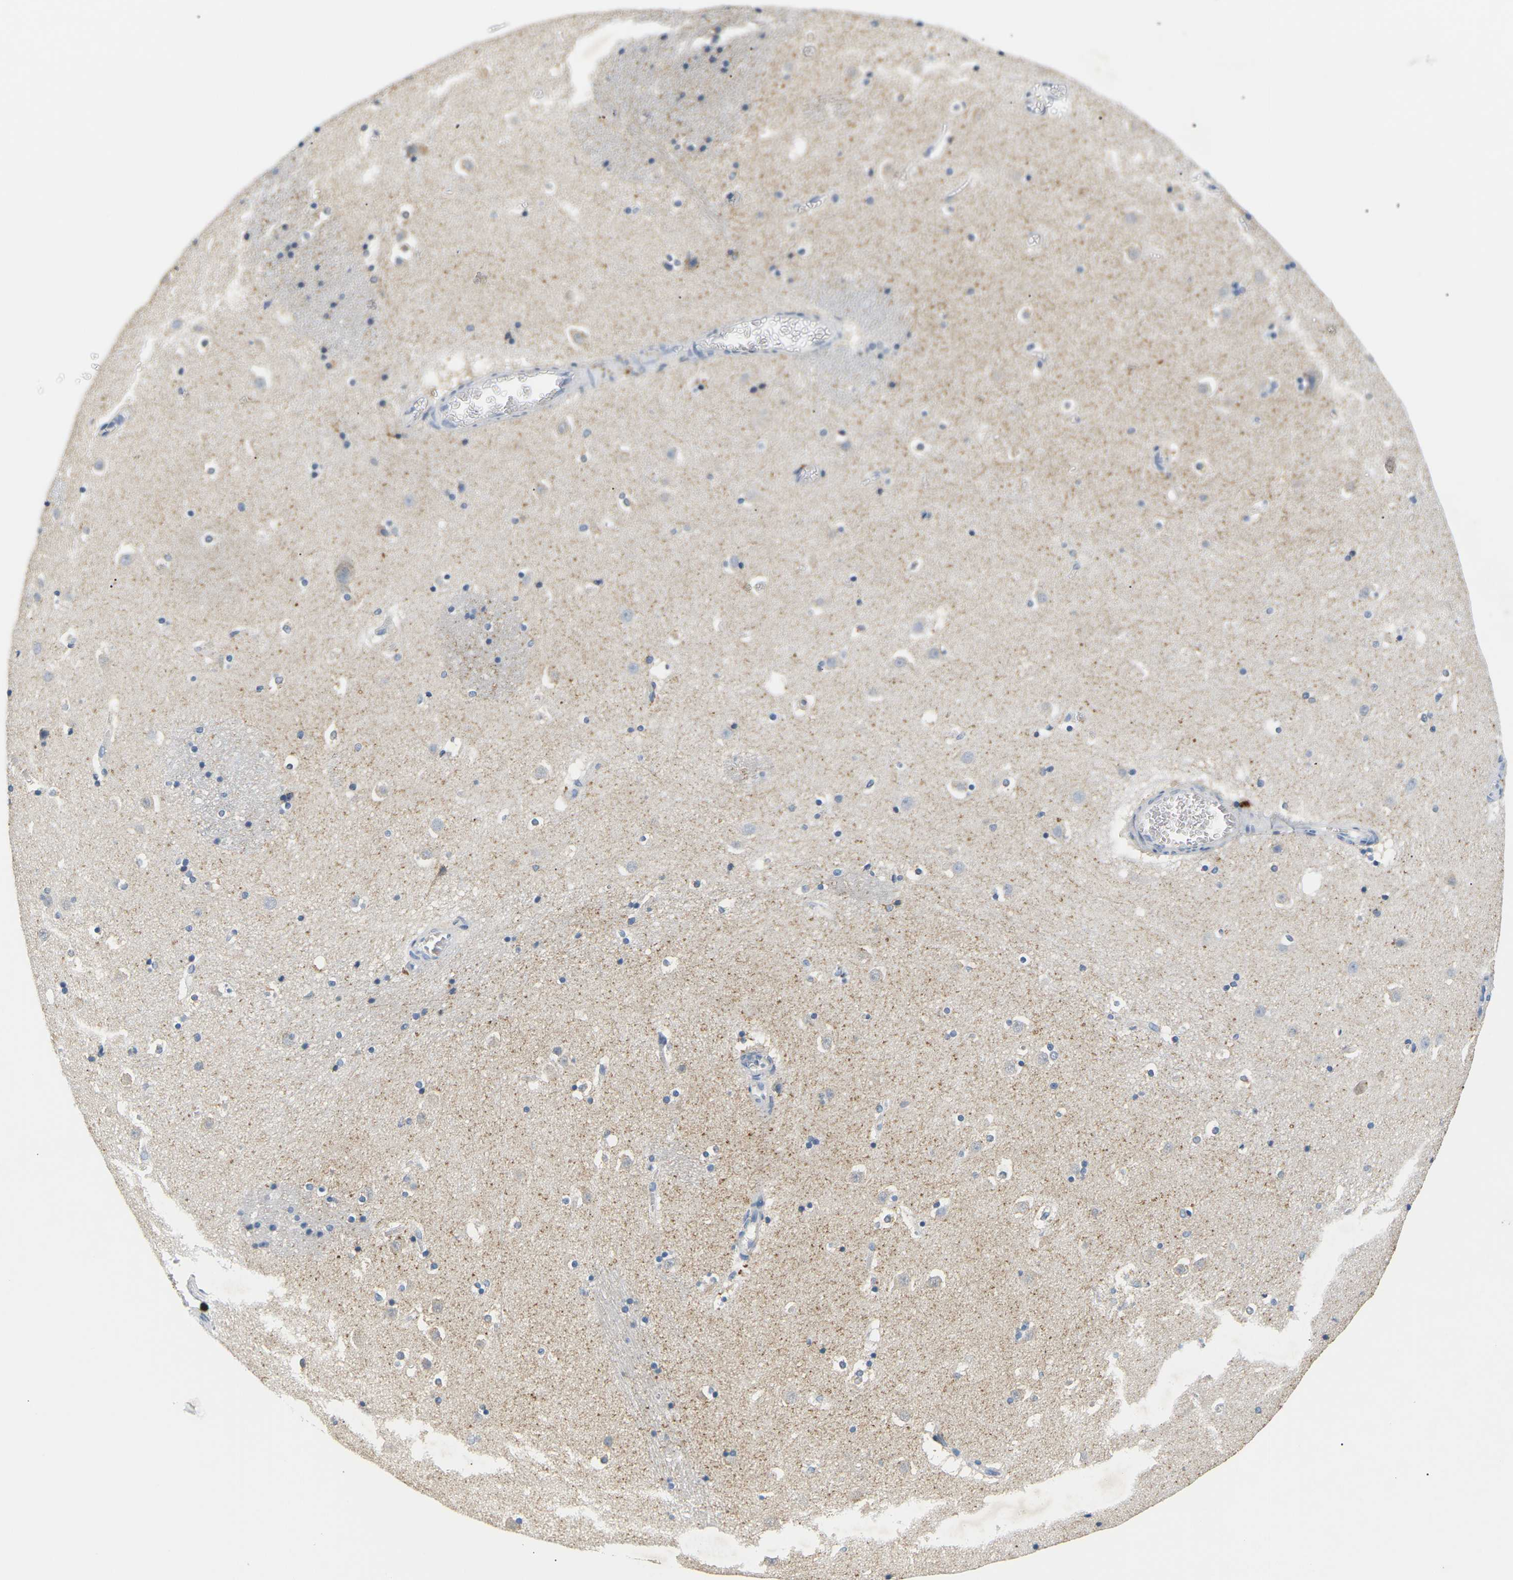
{"staining": {"intensity": "weak", "quantity": "25%-75%", "location": "cytoplasmic/membranous"}, "tissue": "caudate", "cell_type": "Glial cells", "image_type": "normal", "snomed": [{"axis": "morphology", "description": "Normal tissue, NOS"}, {"axis": "topography", "description": "Lateral ventricle wall"}], "caption": "Immunohistochemistry image of benign caudate stained for a protein (brown), which exhibits low levels of weak cytoplasmic/membranous staining in about 25%-75% of glial cells.", "gene": "ADM", "patient": {"sex": "male", "age": 45}}